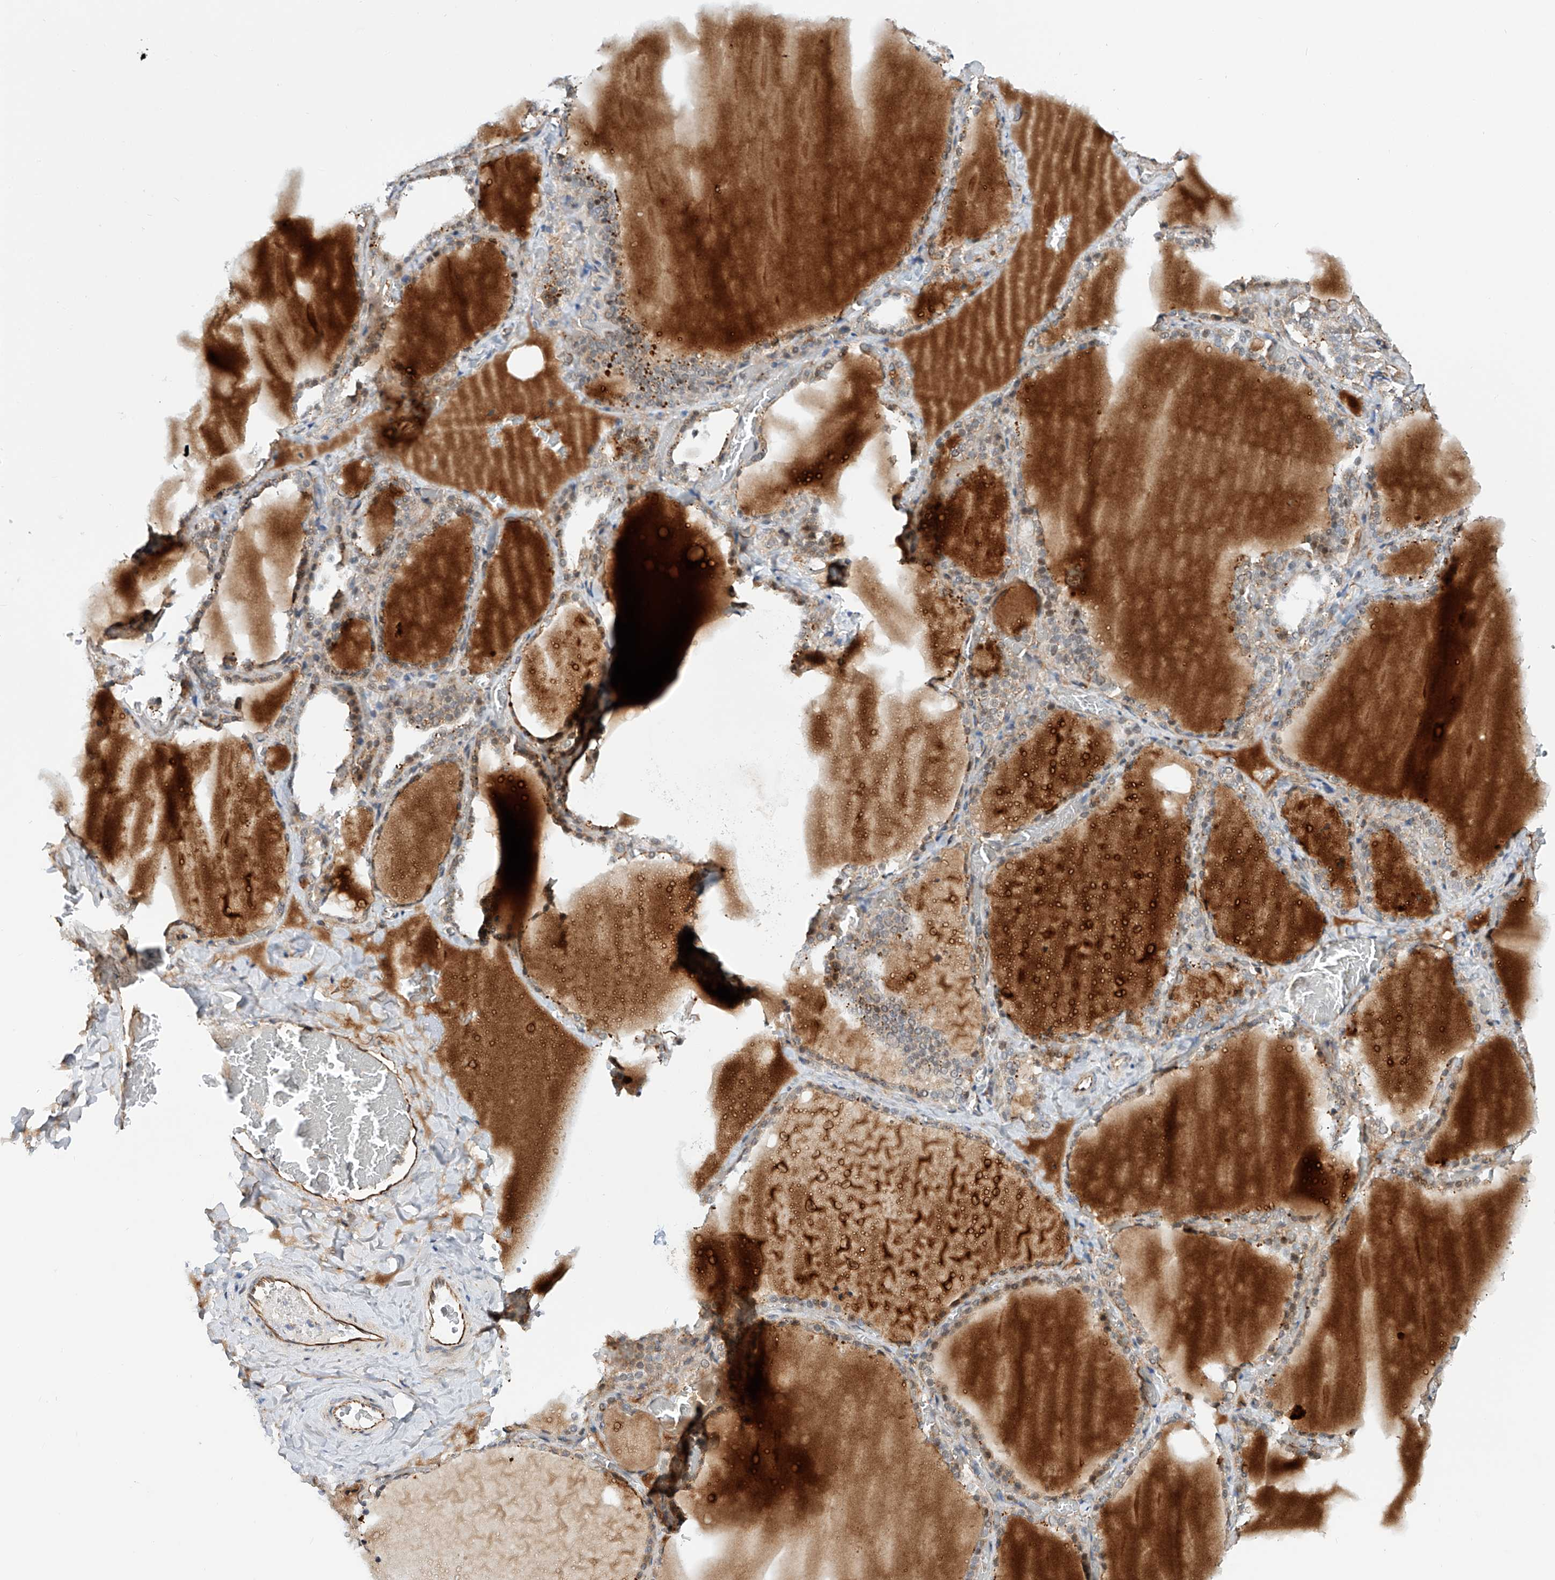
{"staining": {"intensity": "moderate", "quantity": "25%-75%", "location": "cytoplasmic/membranous,nuclear"}, "tissue": "thyroid gland", "cell_type": "Glandular cells", "image_type": "normal", "snomed": [{"axis": "morphology", "description": "Normal tissue, NOS"}, {"axis": "topography", "description": "Thyroid gland"}], "caption": "Glandular cells display medium levels of moderate cytoplasmic/membranous,nuclear positivity in approximately 25%-75% of cells in unremarkable thyroid gland. (IHC, brightfield microscopy, high magnification).", "gene": "AMD1", "patient": {"sex": "female", "age": 22}}